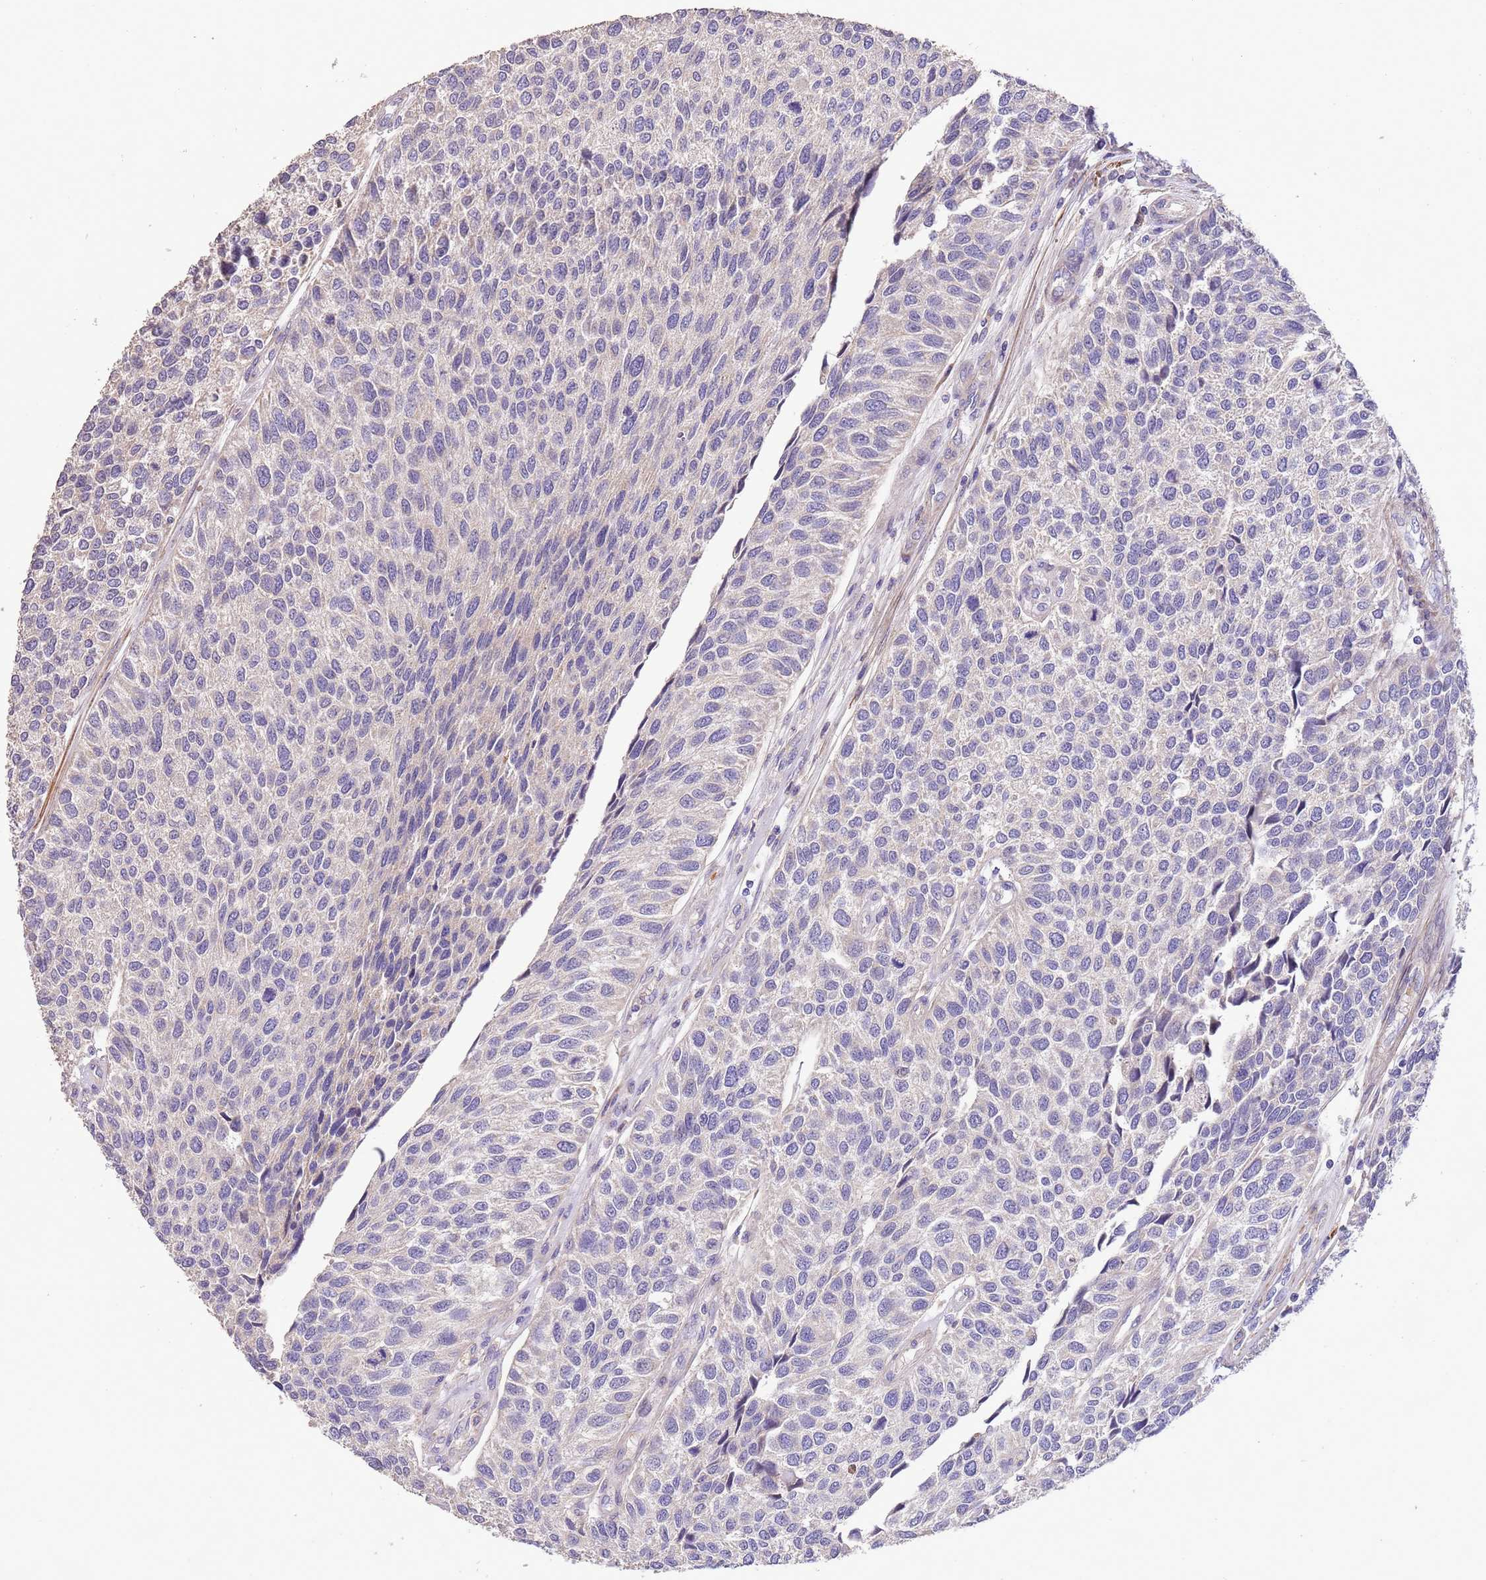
{"staining": {"intensity": "negative", "quantity": "none", "location": "none"}, "tissue": "urothelial cancer", "cell_type": "Tumor cells", "image_type": "cancer", "snomed": [{"axis": "morphology", "description": "Urothelial carcinoma, NOS"}, {"axis": "topography", "description": "Urinary bladder"}], "caption": "Protein analysis of urothelial cancer reveals no significant expression in tumor cells. (DAB (3,3'-diaminobenzidine) immunohistochemistry visualized using brightfield microscopy, high magnification).", "gene": "PIGA", "patient": {"sex": "male", "age": 55}}